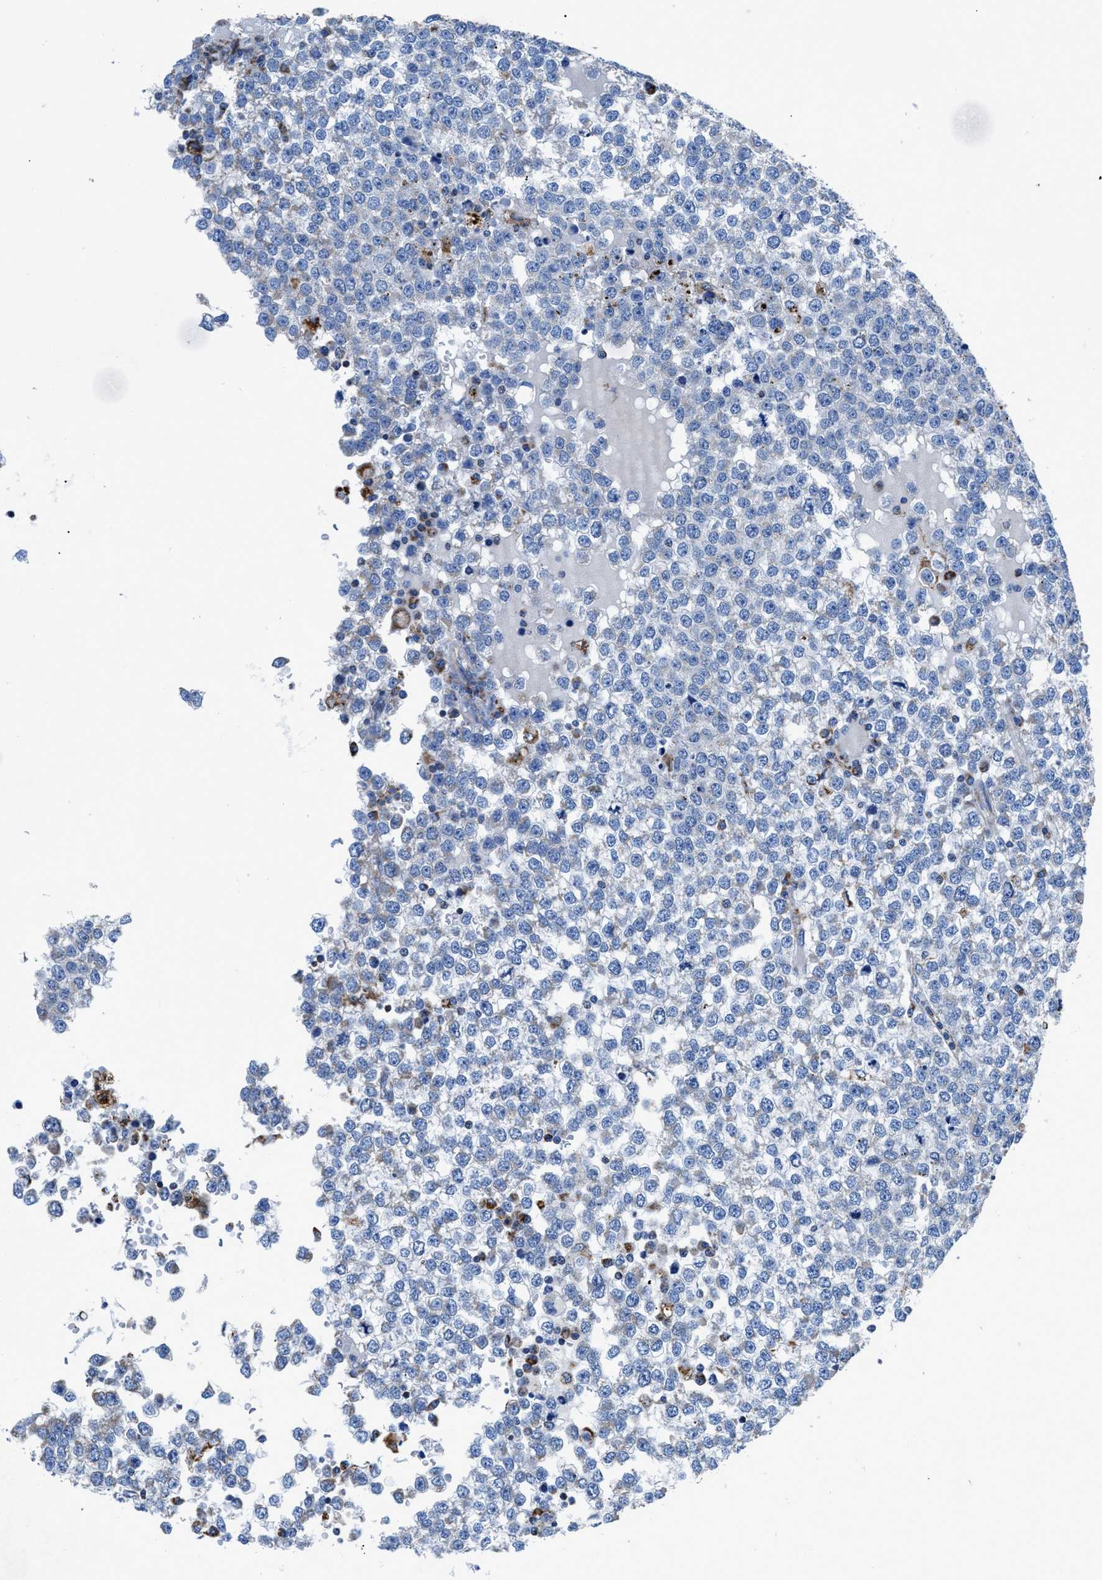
{"staining": {"intensity": "negative", "quantity": "none", "location": "none"}, "tissue": "testis cancer", "cell_type": "Tumor cells", "image_type": "cancer", "snomed": [{"axis": "morphology", "description": "Seminoma, NOS"}, {"axis": "topography", "description": "Testis"}], "caption": "Testis cancer (seminoma) was stained to show a protein in brown. There is no significant expression in tumor cells. The staining was performed using DAB to visualize the protein expression in brown, while the nuclei were stained in blue with hematoxylin (Magnification: 20x).", "gene": "ZDHHC3", "patient": {"sex": "male", "age": 65}}